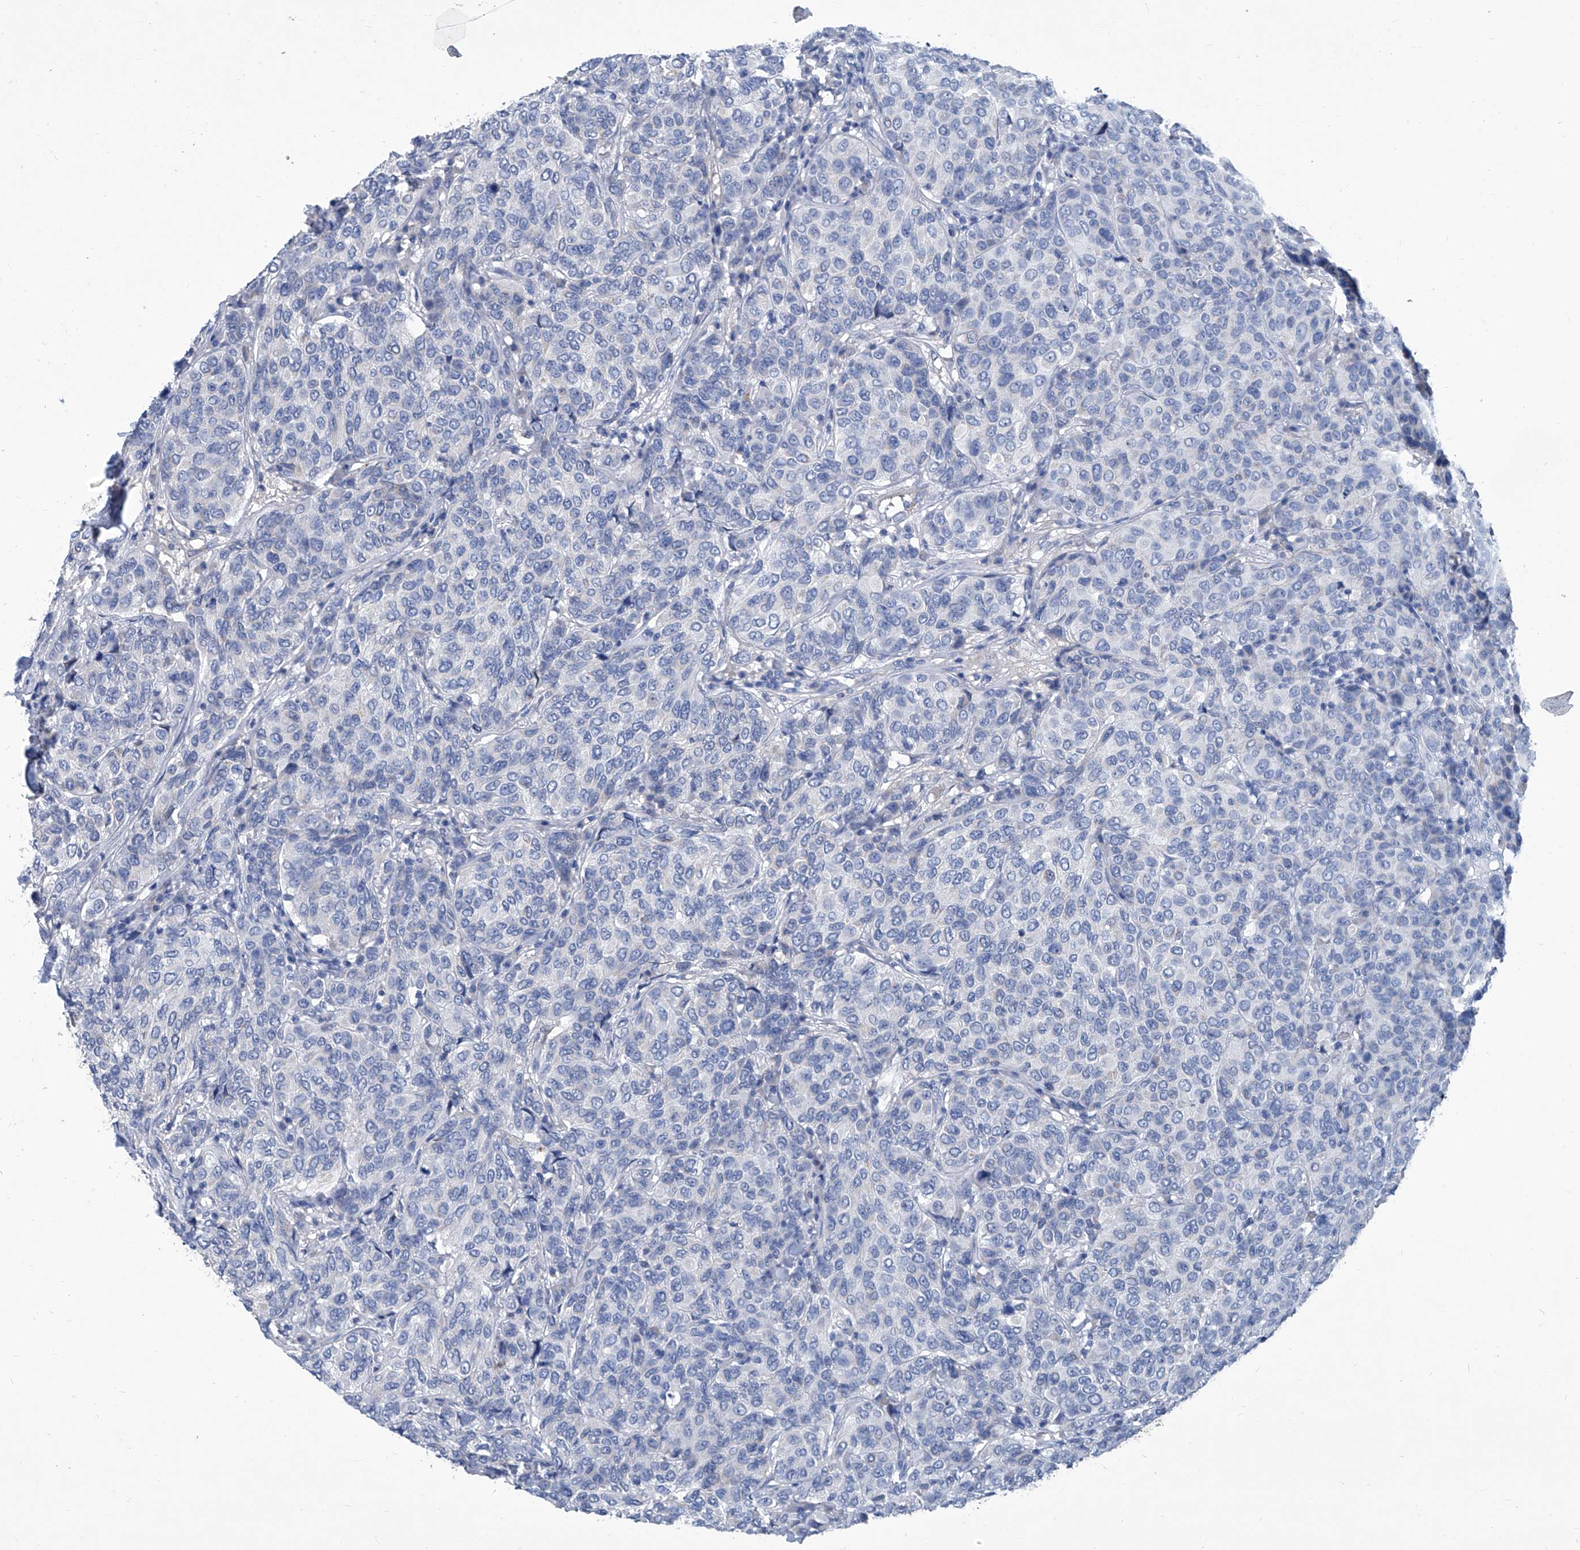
{"staining": {"intensity": "negative", "quantity": "none", "location": "none"}, "tissue": "breast cancer", "cell_type": "Tumor cells", "image_type": "cancer", "snomed": [{"axis": "morphology", "description": "Duct carcinoma"}, {"axis": "topography", "description": "Breast"}], "caption": "Immunohistochemistry (IHC) micrograph of neoplastic tissue: breast cancer (infiltrating ductal carcinoma) stained with DAB reveals no significant protein positivity in tumor cells.", "gene": "MTARC1", "patient": {"sex": "female", "age": 55}}